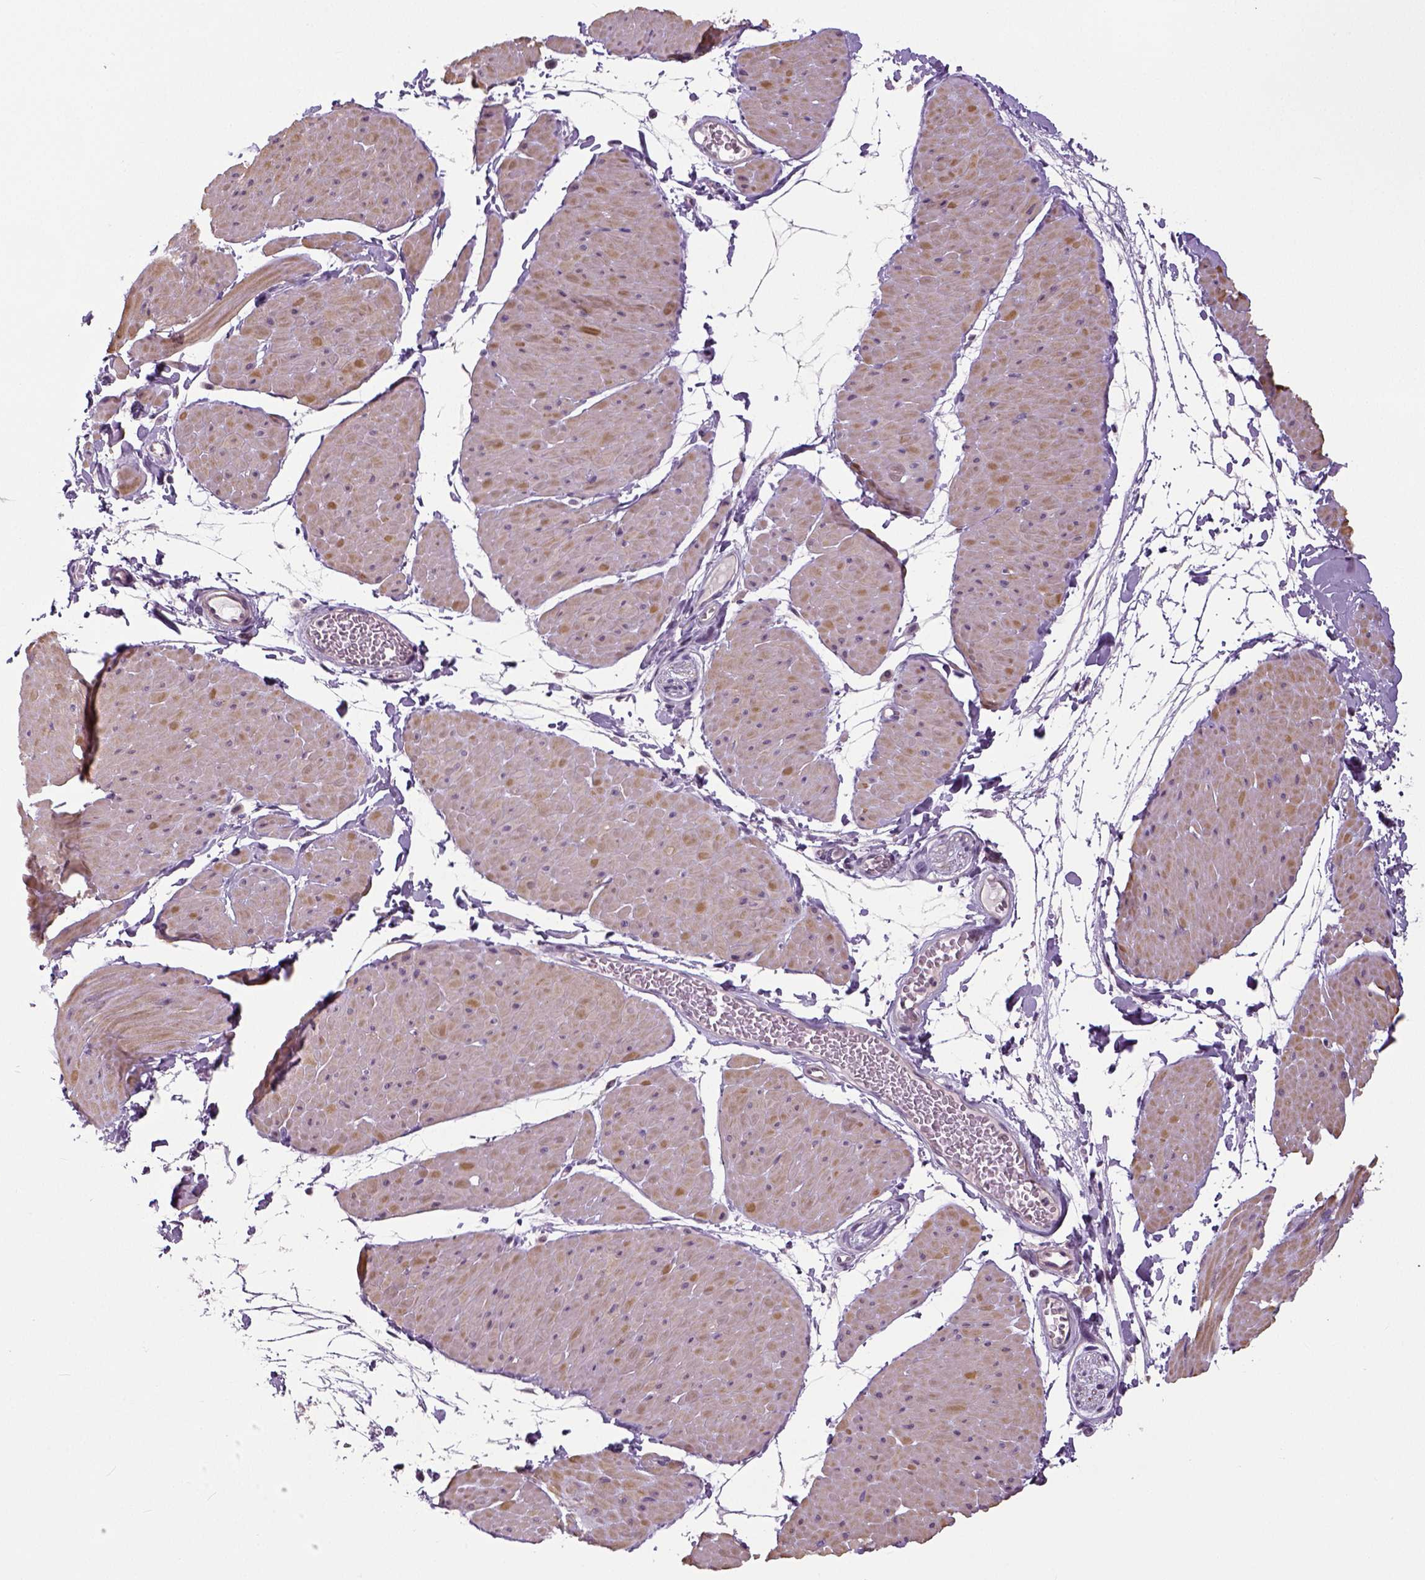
{"staining": {"intensity": "negative", "quantity": "none", "location": "none"}, "tissue": "adipose tissue", "cell_type": "Adipocytes", "image_type": "normal", "snomed": [{"axis": "morphology", "description": "Normal tissue, NOS"}, {"axis": "topography", "description": "Smooth muscle"}, {"axis": "topography", "description": "Peripheral nerve tissue"}], "caption": "IHC photomicrograph of benign adipose tissue: human adipose tissue stained with DAB (3,3'-diaminobenzidine) displays no significant protein positivity in adipocytes.", "gene": "NECAB1", "patient": {"sex": "male", "age": 58}}